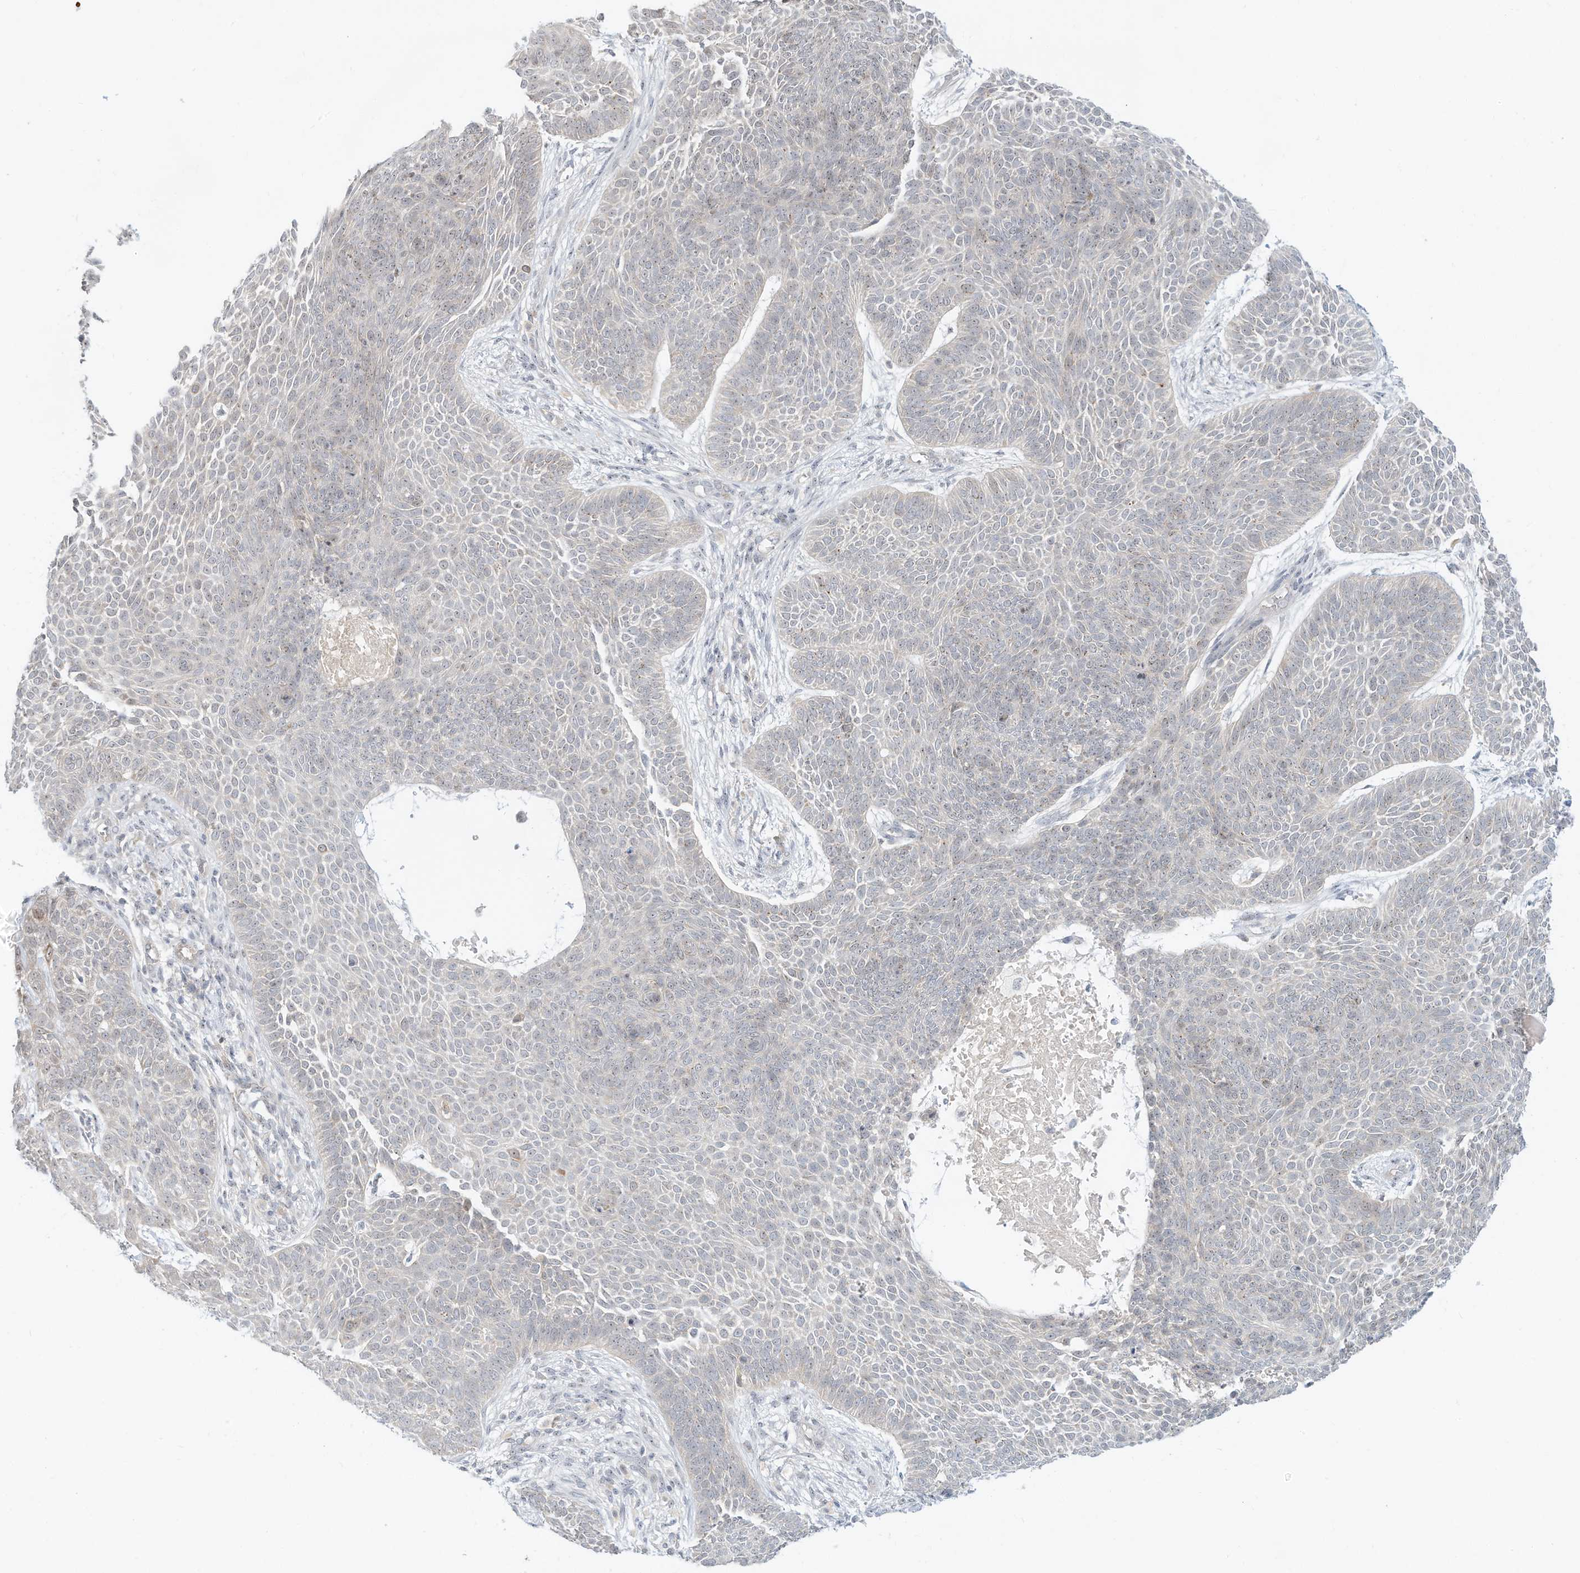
{"staining": {"intensity": "negative", "quantity": "none", "location": "none"}, "tissue": "skin cancer", "cell_type": "Tumor cells", "image_type": "cancer", "snomed": [{"axis": "morphology", "description": "Basal cell carcinoma"}, {"axis": "topography", "description": "Skin"}], "caption": "IHC histopathology image of human skin cancer stained for a protein (brown), which exhibits no staining in tumor cells. (DAB (3,3'-diaminobenzidine) IHC with hematoxylin counter stain).", "gene": "PAK6", "patient": {"sex": "male", "age": 85}}